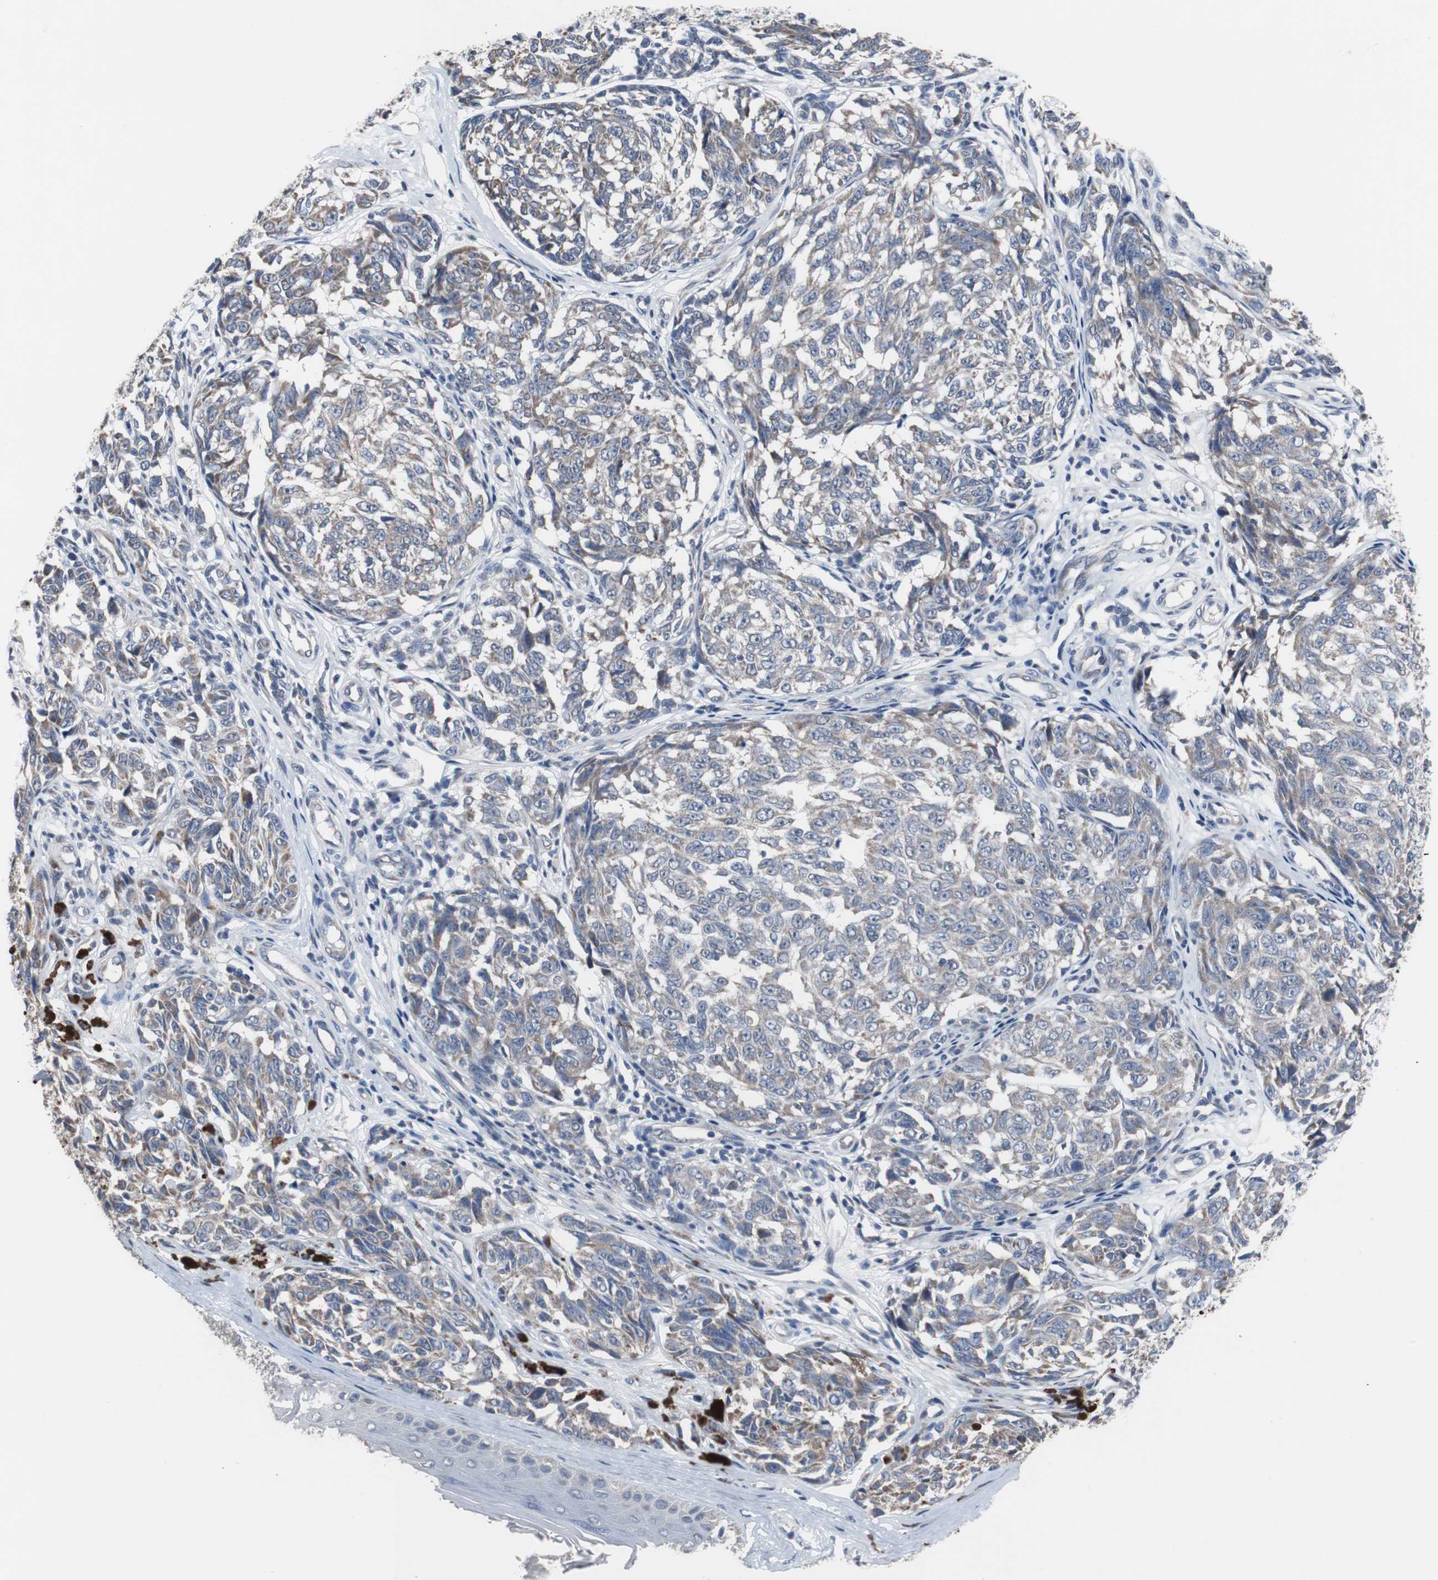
{"staining": {"intensity": "weak", "quantity": ">75%", "location": "cytoplasmic/membranous"}, "tissue": "melanoma", "cell_type": "Tumor cells", "image_type": "cancer", "snomed": [{"axis": "morphology", "description": "Malignant melanoma, NOS"}, {"axis": "topography", "description": "Skin"}], "caption": "Protein staining of malignant melanoma tissue exhibits weak cytoplasmic/membranous expression in about >75% of tumor cells.", "gene": "RBM47", "patient": {"sex": "female", "age": 64}}